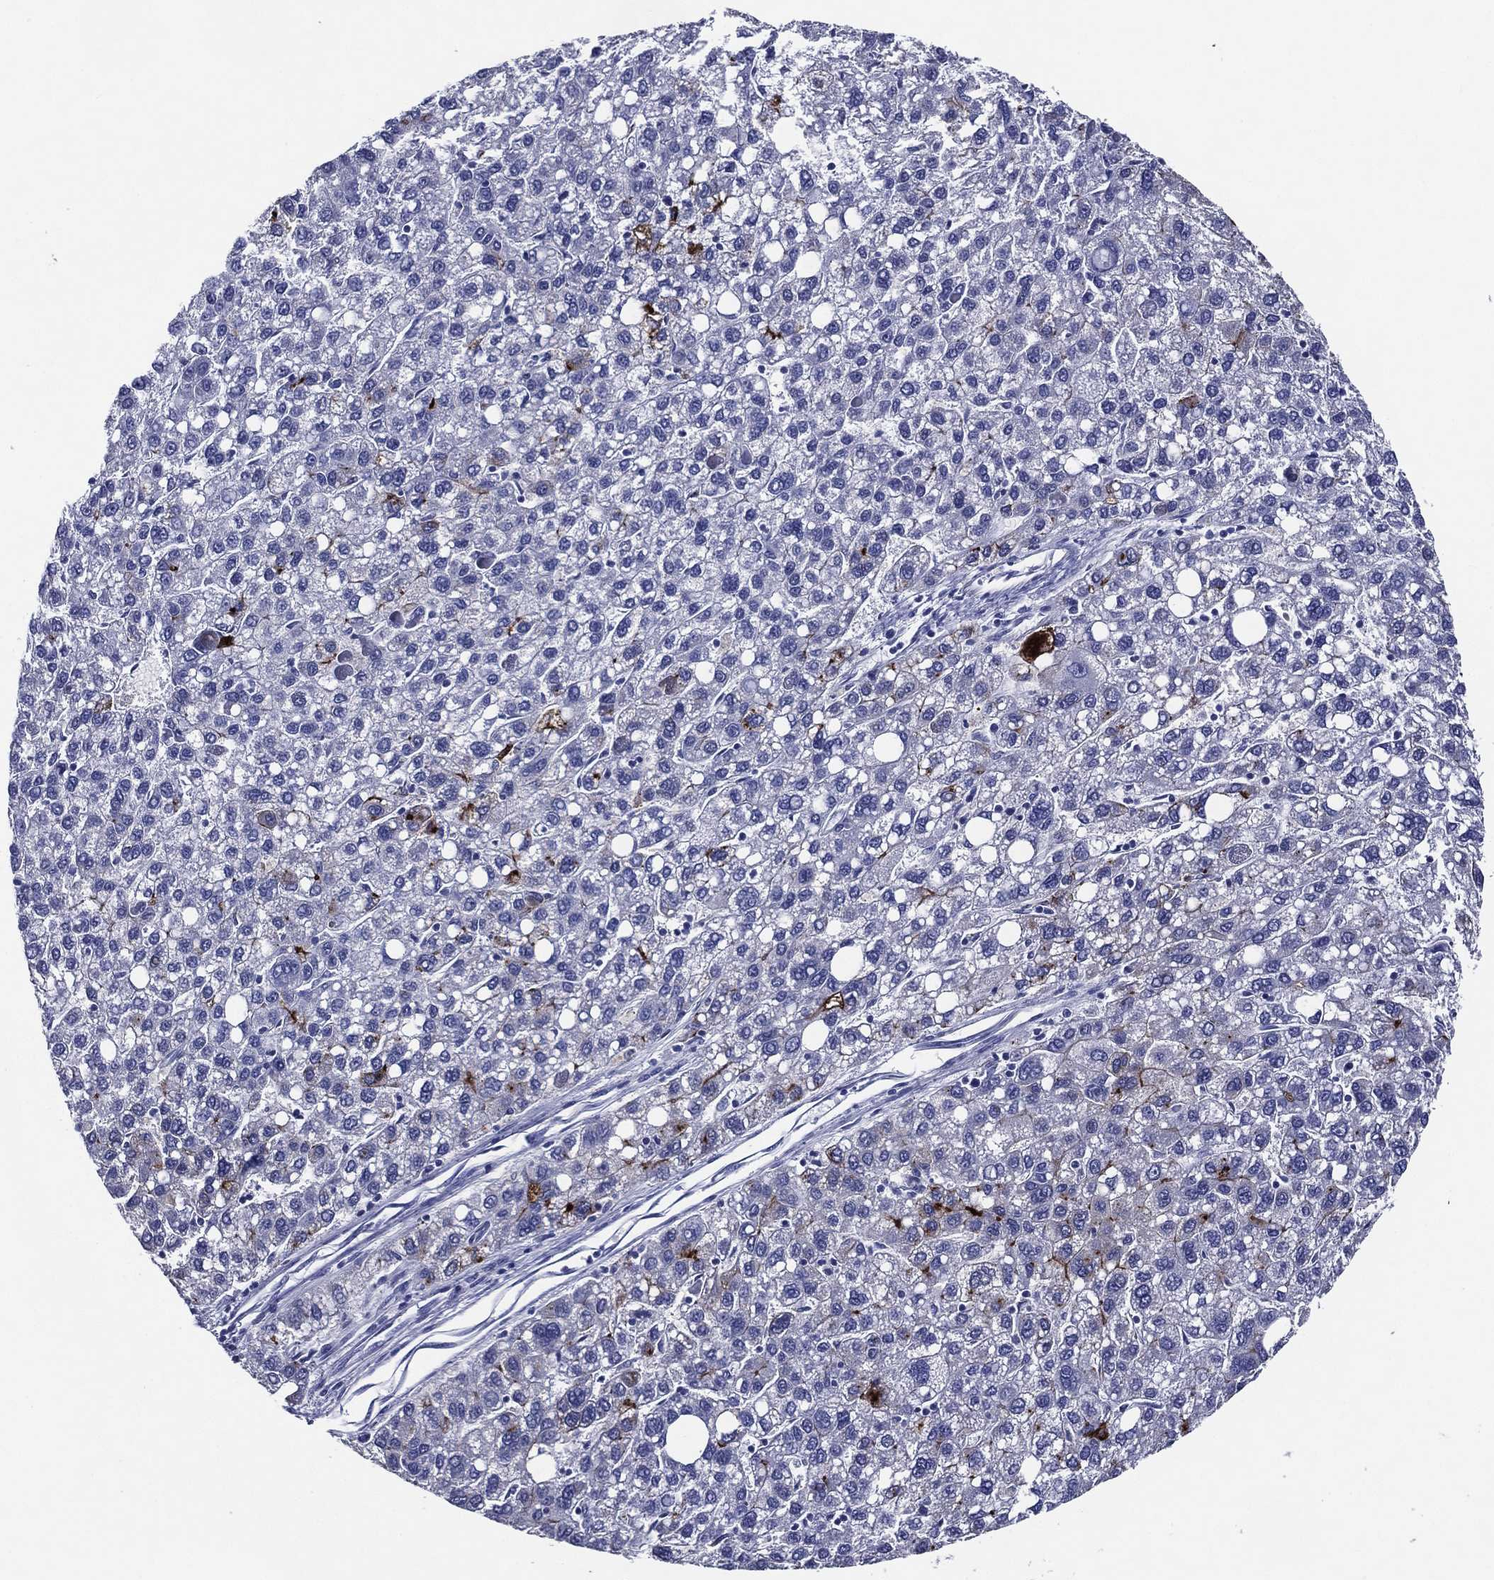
{"staining": {"intensity": "strong", "quantity": "<25%", "location": "cytoplasmic/membranous"}, "tissue": "liver cancer", "cell_type": "Tumor cells", "image_type": "cancer", "snomed": [{"axis": "morphology", "description": "Carcinoma, Hepatocellular, NOS"}, {"axis": "topography", "description": "Liver"}], "caption": "IHC (DAB) staining of liver cancer (hepatocellular carcinoma) shows strong cytoplasmic/membranous protein staining in about <25% of tumor cells.", "gene": "ACE2", "patient": {"sex": "female", "age": 82}}